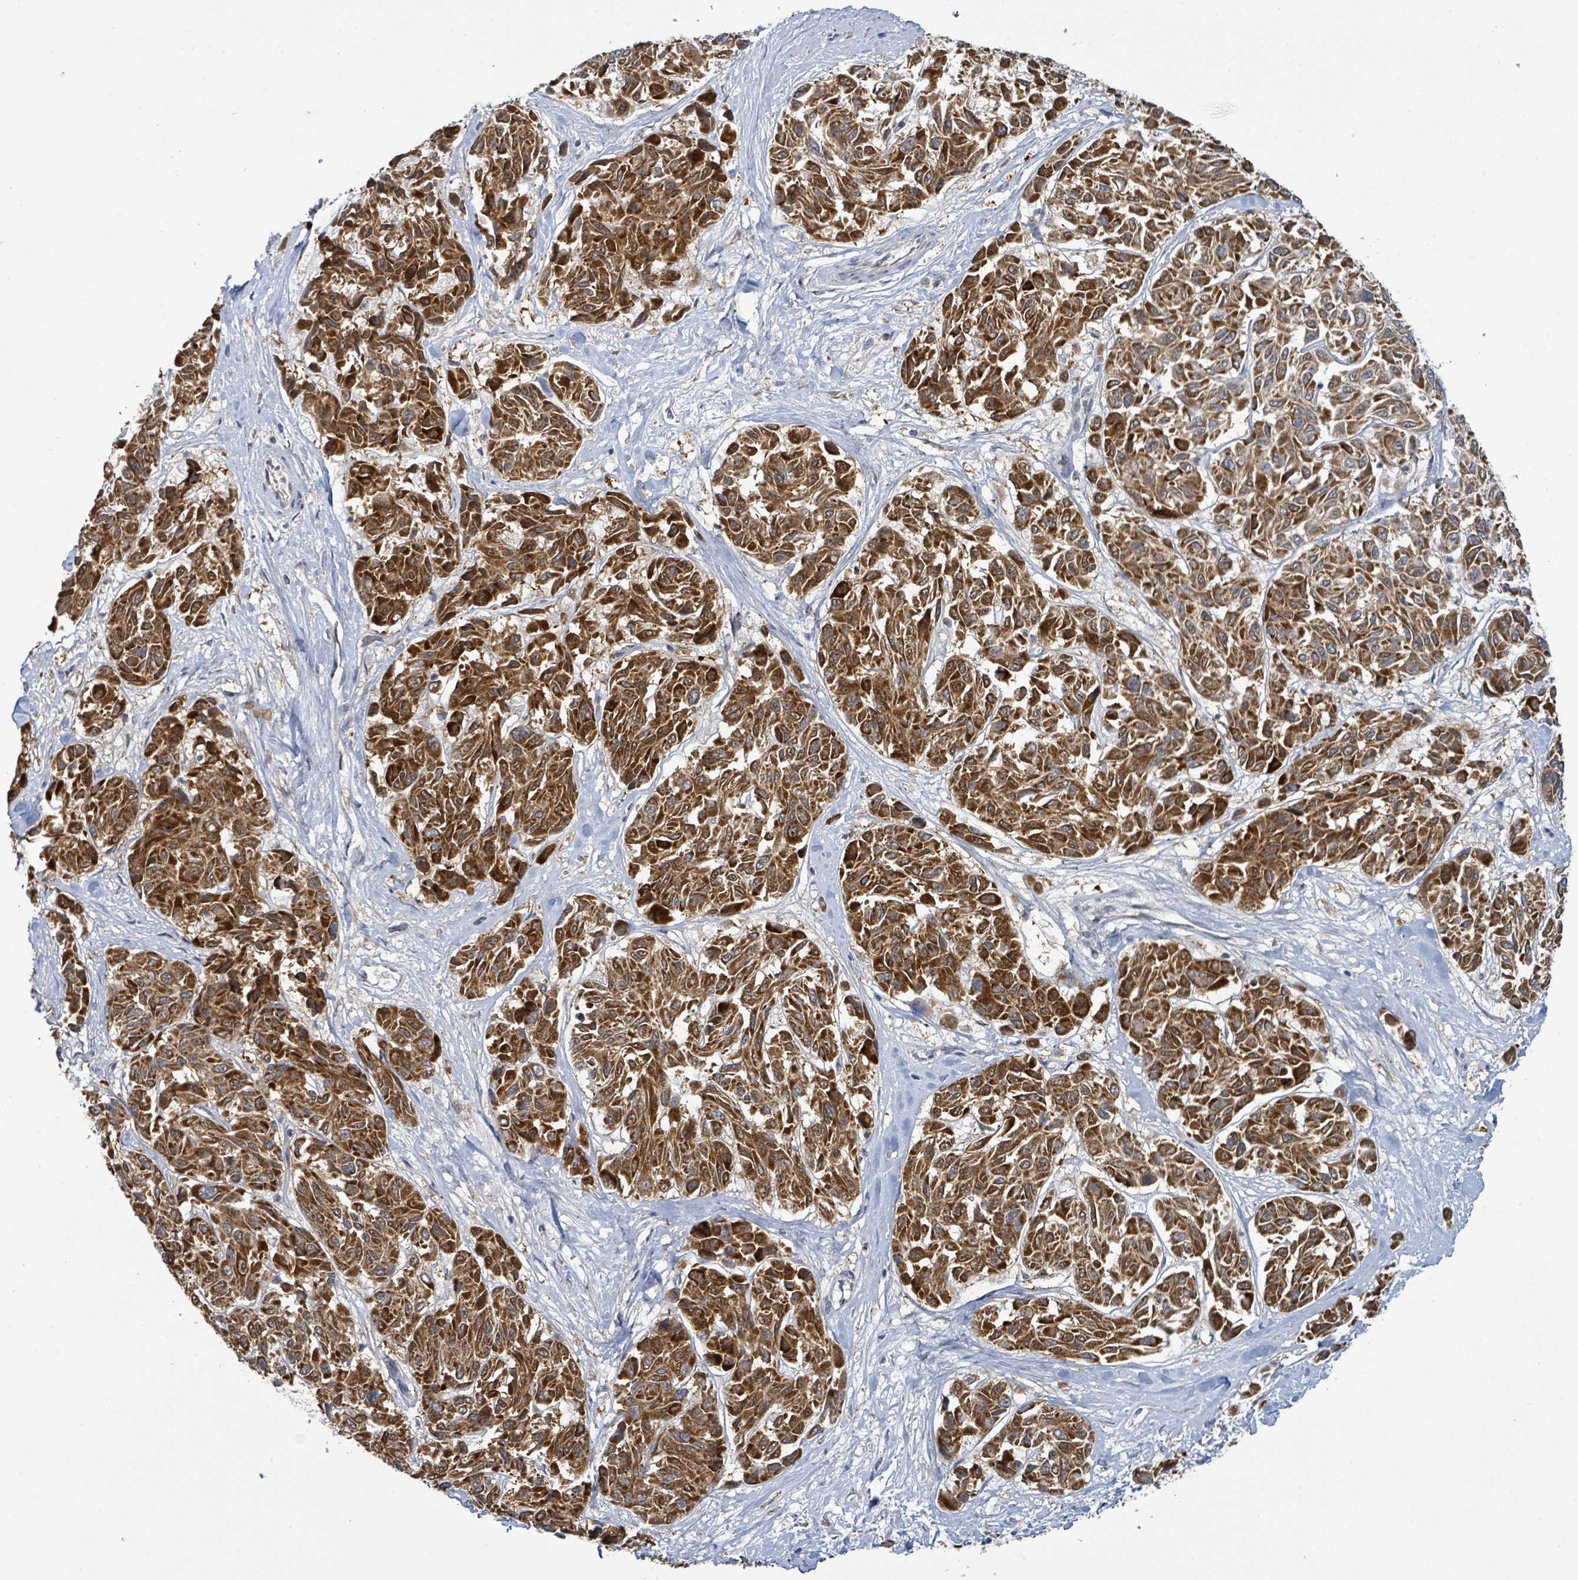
{"staining": {"intensity": "strong", "quantity": ">75%", "location": "cytoplasmic/membranous"}, "tissue": "melanoma", "cell_type": "Tumor cells", "image_type": "cancer", "snomed": [{"axis": "morphology", "description": "Malignant melanoma, NOS"}, {"axis": "topography", "description": "Skin"}], "caption": "An IHC photomicrograph of neoplastic tissue is shown. Protein staining in brown labels strong cytoplasmic/membranous positivity in melanoma within tumor cells.", "gene": "SUCLG2", "patient": {"sex": "female", "age": 66}}